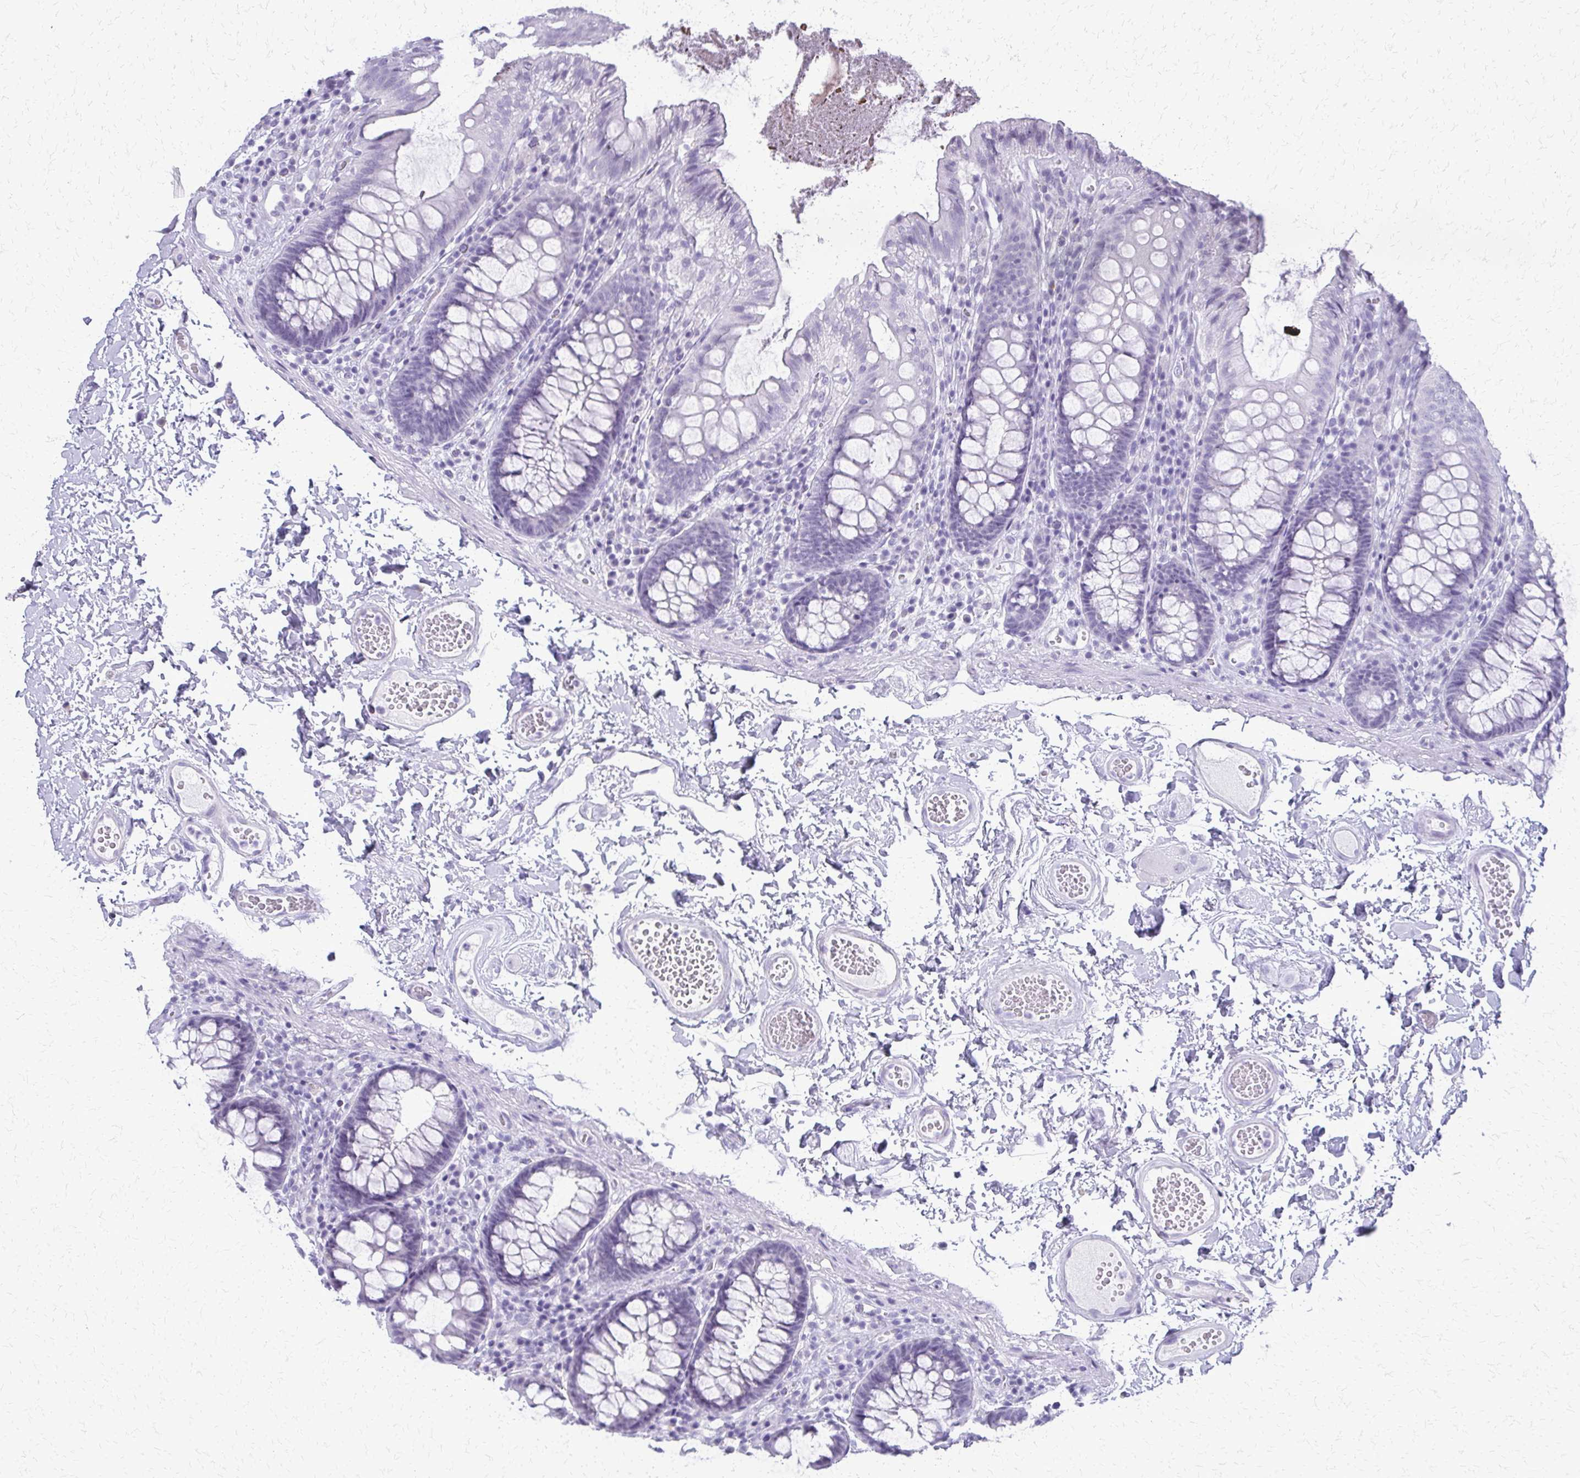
{"staining": {"intensity": "negative", "quantity": "none", "location": "none"}, "tissue": "colon", "cell_type": "Endothelial cells", "image_type": "normal", "snomed": [{"axis": "morphology", "description": "Normal tissue, NOS"}, {"axis": "topography", "description": "Colon"}, {"axis": "topography", "description": "Peripheral nerve tissue"}], "caption": "Protein analysis of normal colon shows no significant staining in endothelial cells. The staining is performed using DAB (3,3'-diaminobenzidine) brown chromogen with nuclei counter-stained in using hematoxylin.", "gene": "FAM162B", "patient": {"sex": "male", "age": 84}}